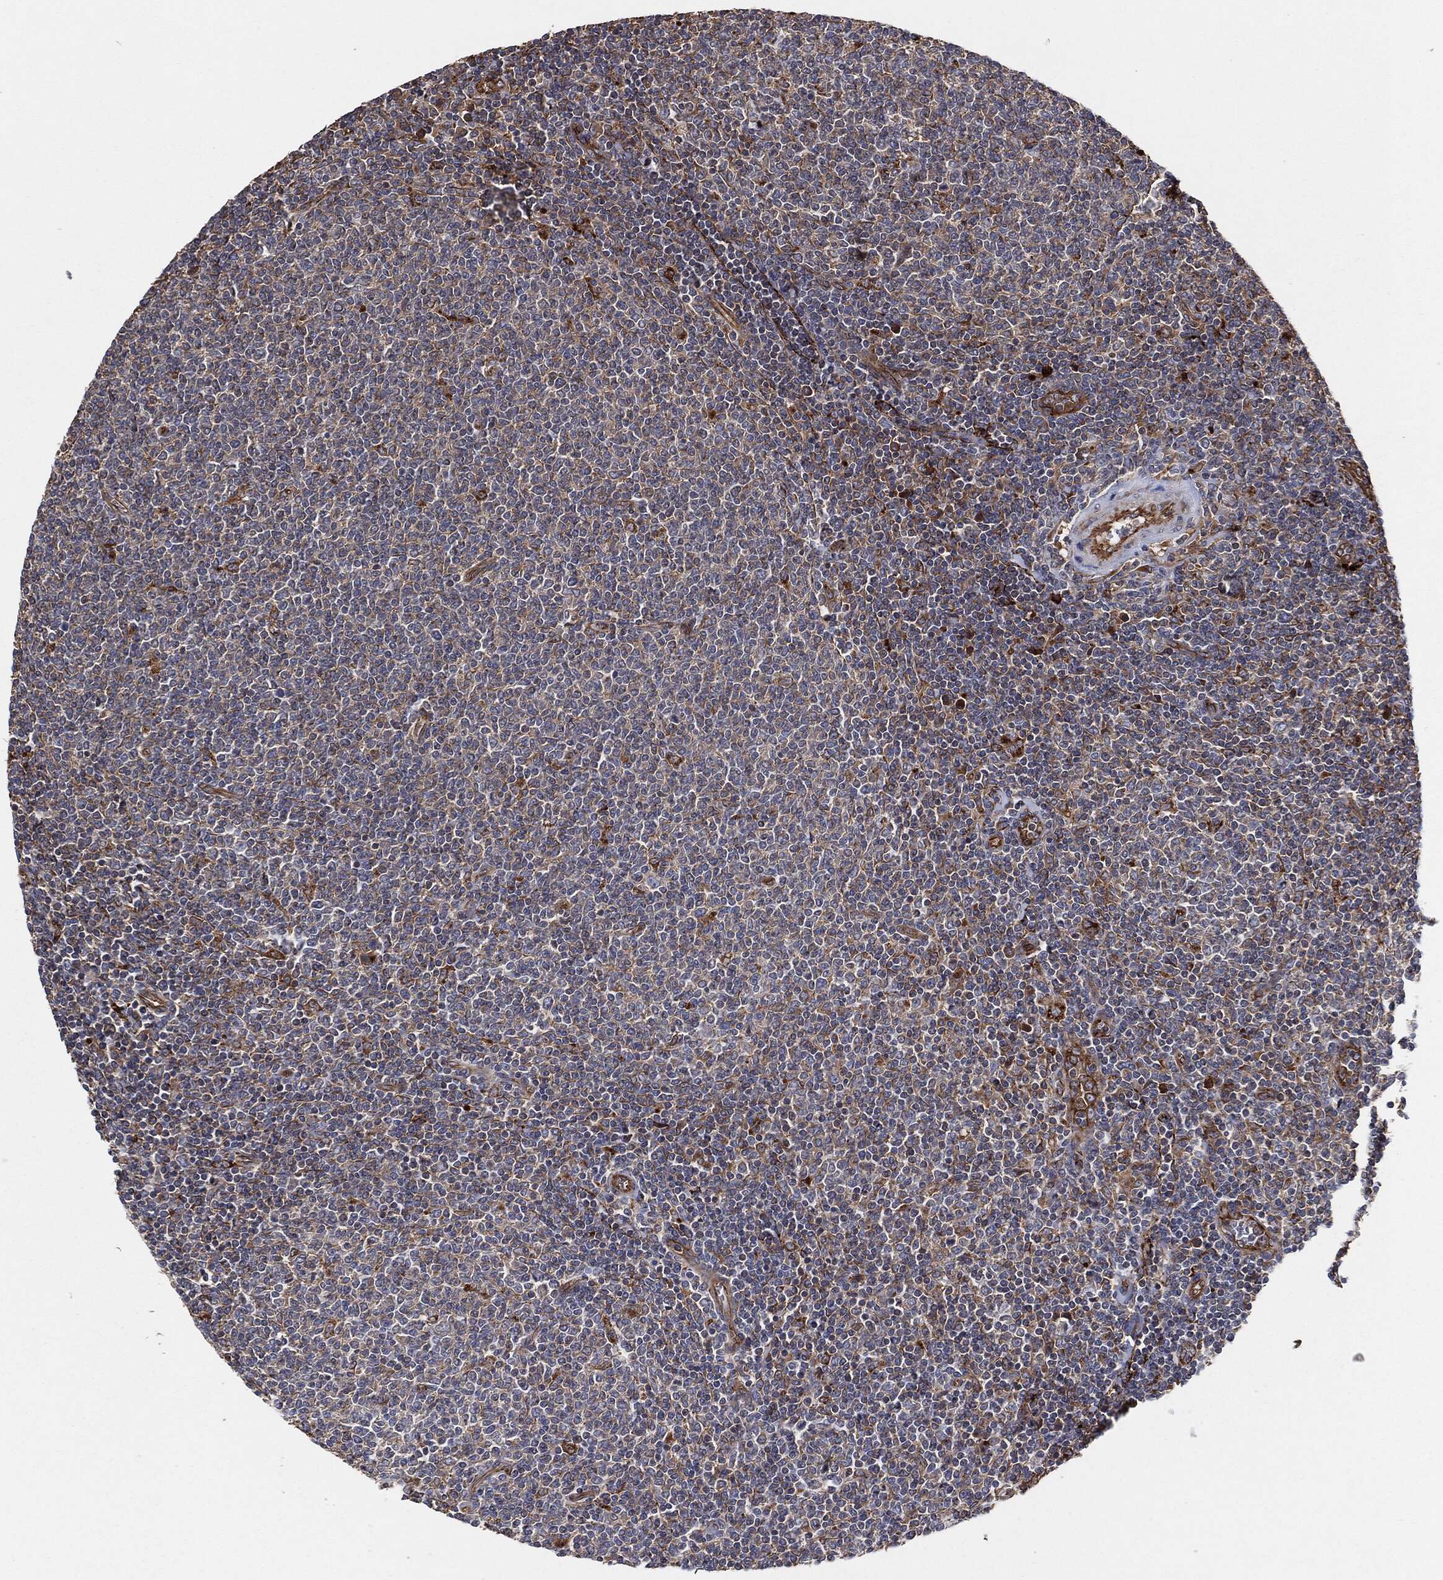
{"staining": {"intensity": "negative", "quantity": "none", "location": "none"}, "tissue": "lymphoma", "cell_type": "Tumor cells", "image_type": "cancer", "snomed": [{"axis": "morphology", "description": "Malignant lymphoma, non-Hodgkin's type, Low grade"}, {"axis": "topography", "description": "Lymph node"}], "caption": "Malignant lymphoma, non-Hodgkin's type (low-grade) was stained to show a protein in brown. There is no significant positivity in tumor cells. (DAB immunohistochemistry with hematoxylin counter stain).", "gene": "CTNNA1", "patient": {"sex": "male", "age": 52}}